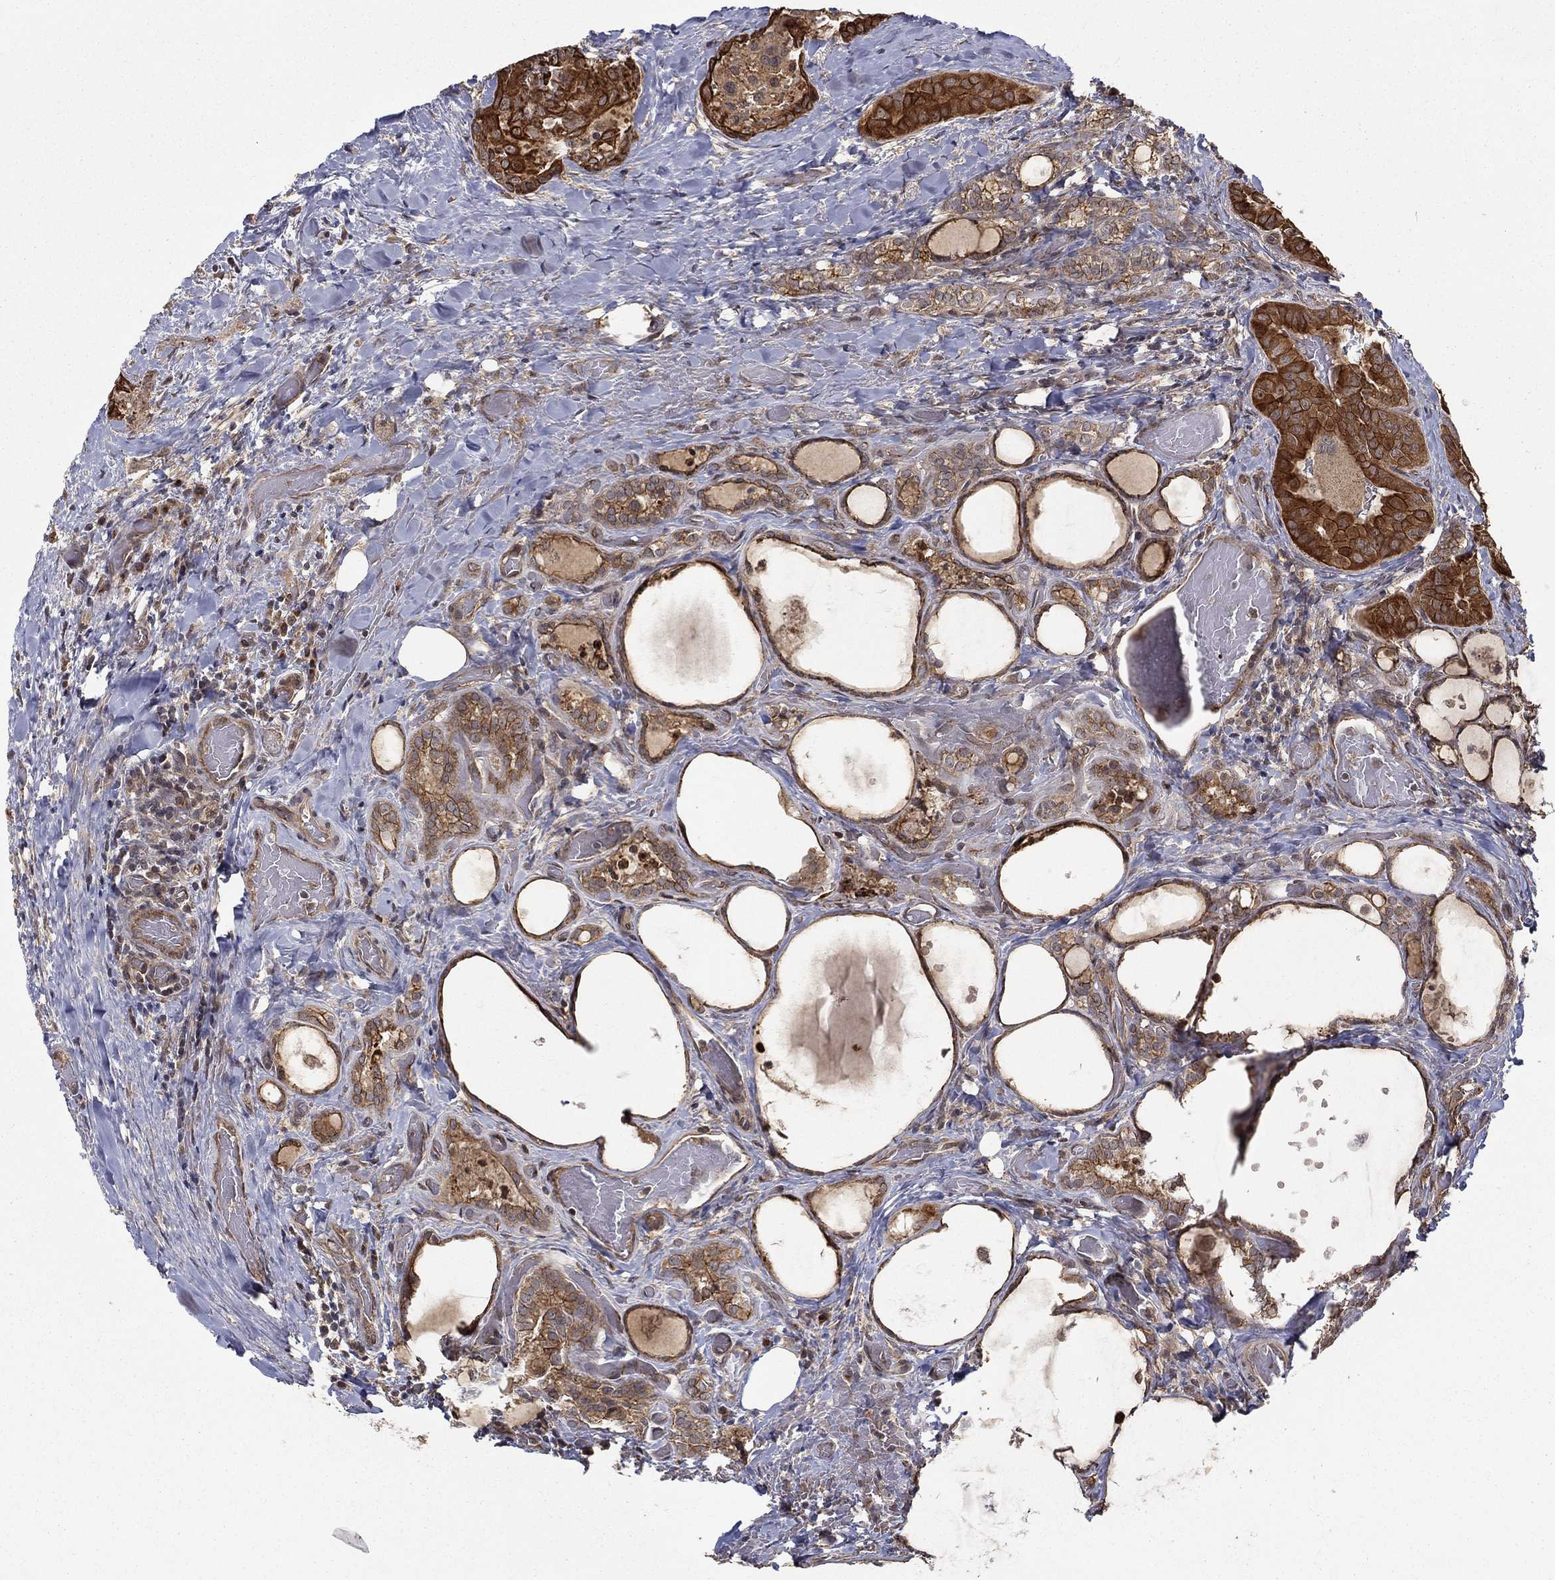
{"staining": {"intensity": "strong", "quantity": ">75%", "location": "cytoplasmic/membranous"}, "tissue": "thyroid cancer", "cell_type": "Tumor cells", "image_type": "cancer", "snomed": [{"axis": "morphology", "description": "Papillary adenocarcinoma, NOS"}, {"axis": "topography", "description": "Thyroid gland"}], "caption": "Immunohistochemical staining of papillary adenocarcinoma (thyroid) reveals high levels of strong cytoplasmic/membranous staining in approximately >75% of tumor cells.", "gene": "UACA", "patient": {"sex": "female", "age": 39}}